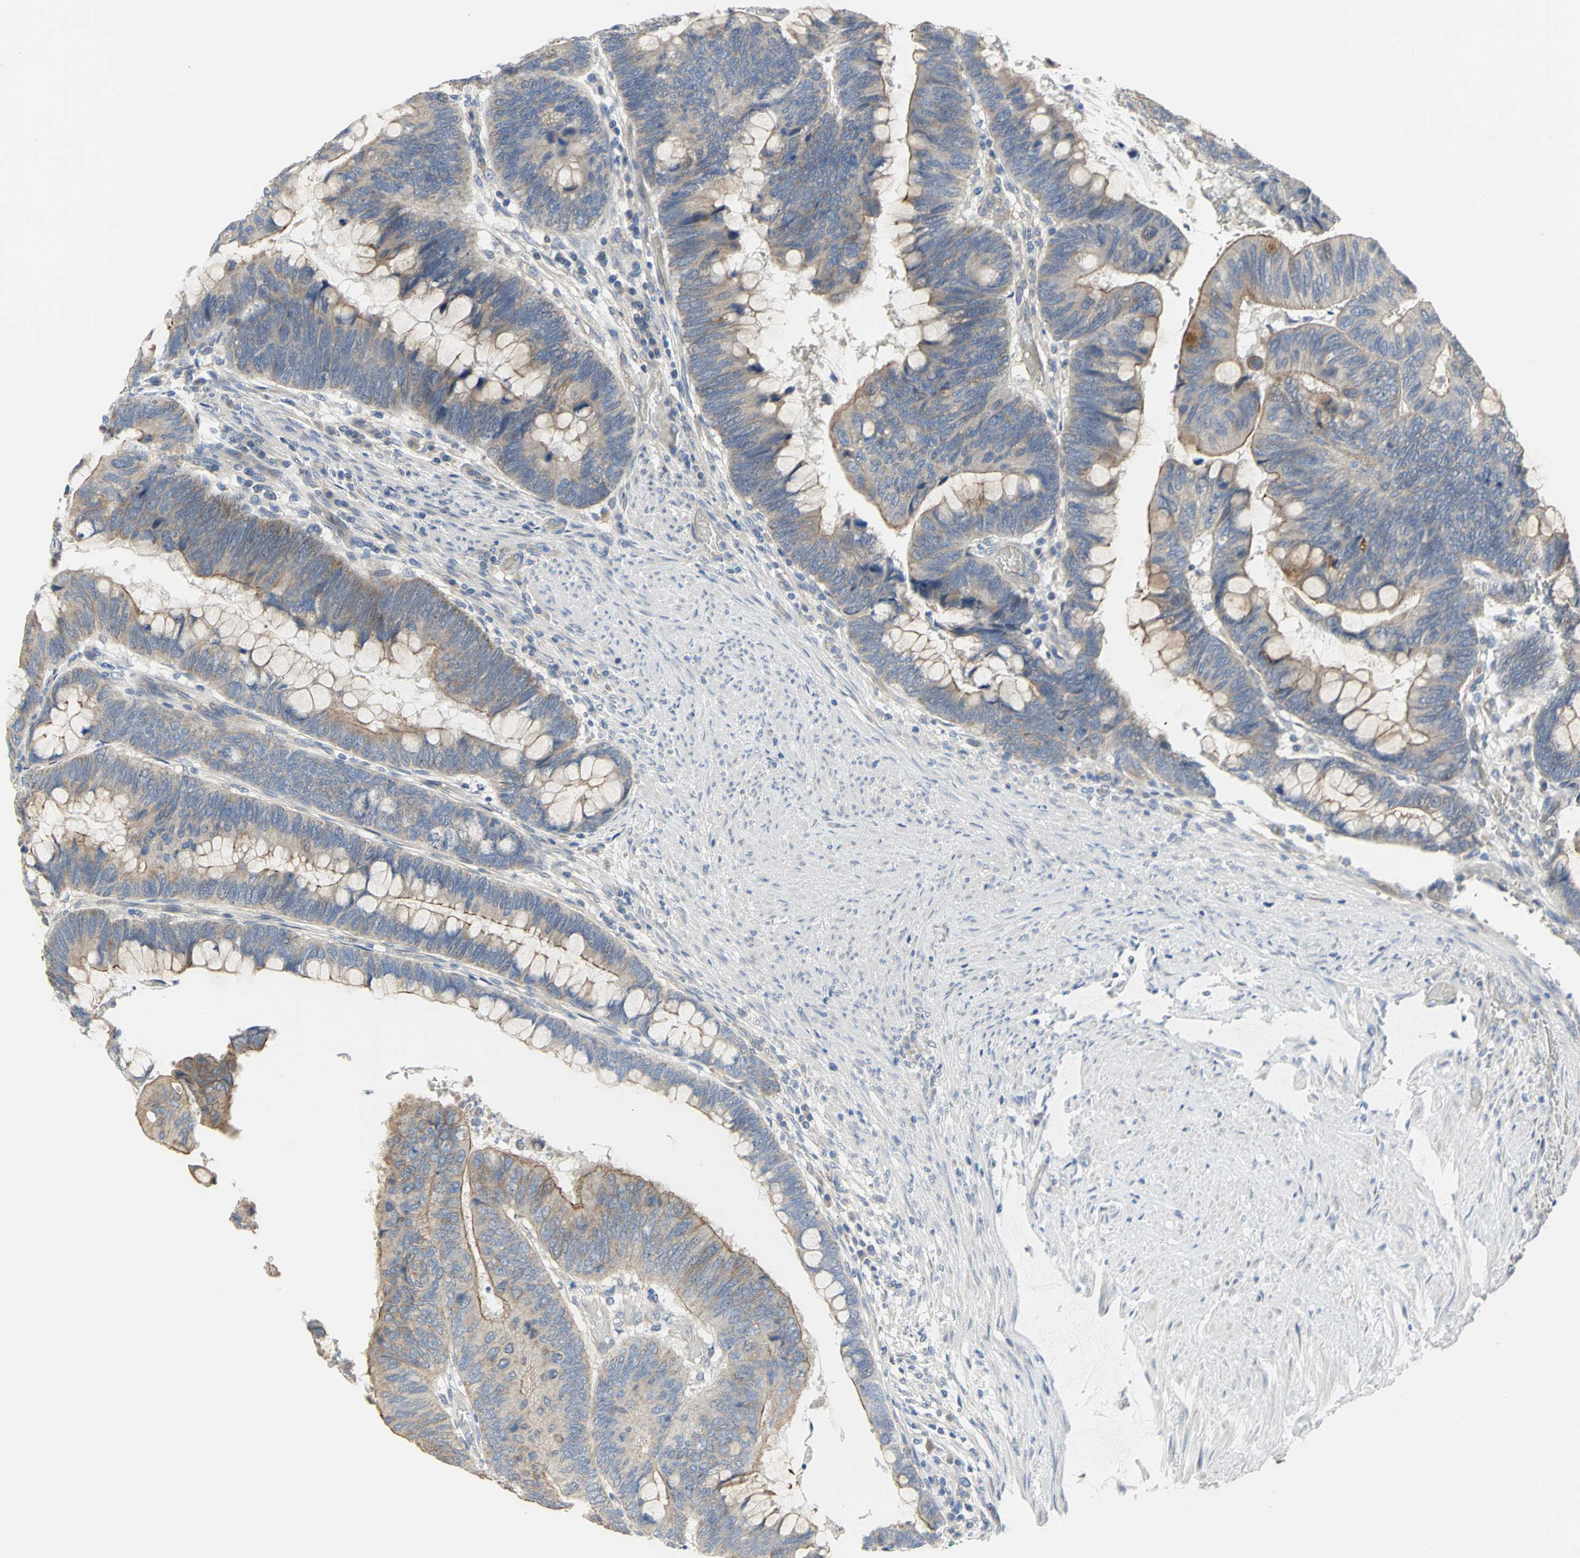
{"staining": {"intensity": "weak", "quantity": ">75%", "location": "cytoplasmic/membranous"}, "tissue": "colorectal cancer", "cell_type": "Tumor cells", "image_type": "cancer", "snomed": [{"axis": "morphology", "description": "Normal tissue, NOS"}, {"axis": "morphology", "description": "Adenocarcinoma, NOS"}, {"axis": "topography", "description": "Rectum"}], "caption": "Colorectal cancer (adenocarcinoma) tissue displays weak cytoplasmic/membranous positivity in about >75% of tumor cells, visualized by immunohistochemistry.", "gene": "HTR1F", "patient": {"sex": "male", "age": 92}}